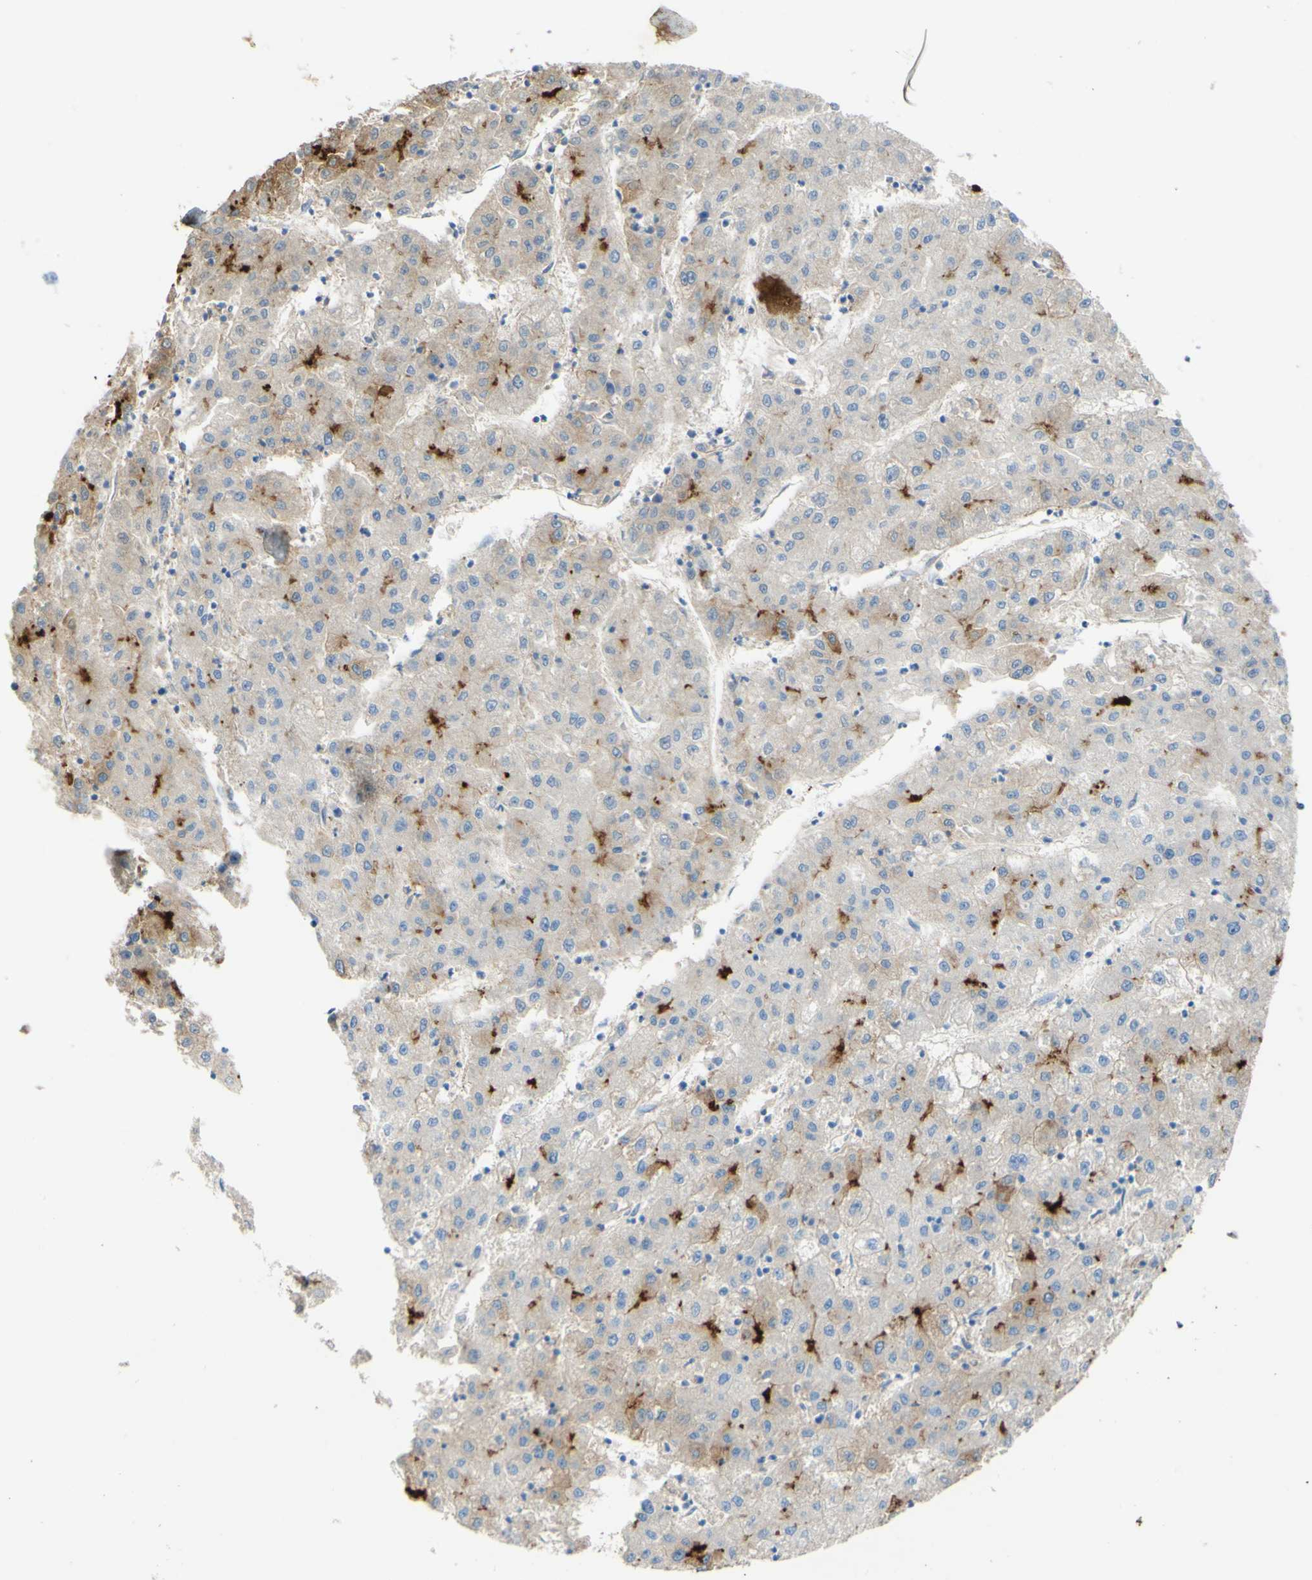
{"staining": {"intensity": "moderate", "quantity": "25%-75%", "location": "cytoplasmic/membranous"}, "tissue": "liver cancer", "cell_type": "Tumor cells", "image_type": "cancer", "snomed": [{"axis": "morphology", "description": "Carcinoma, Hepatocellular, NOS"}, {"axis": "topography", "description": "Liver"}], "caption": "This is an image of IHC staining of liver hepatocellular carcinoma, which shows moderate staining in the cytoplasmic/membranous of tumor cells.", "gene": "PIGR", "patient": {"sex": "male", "age": 72}}